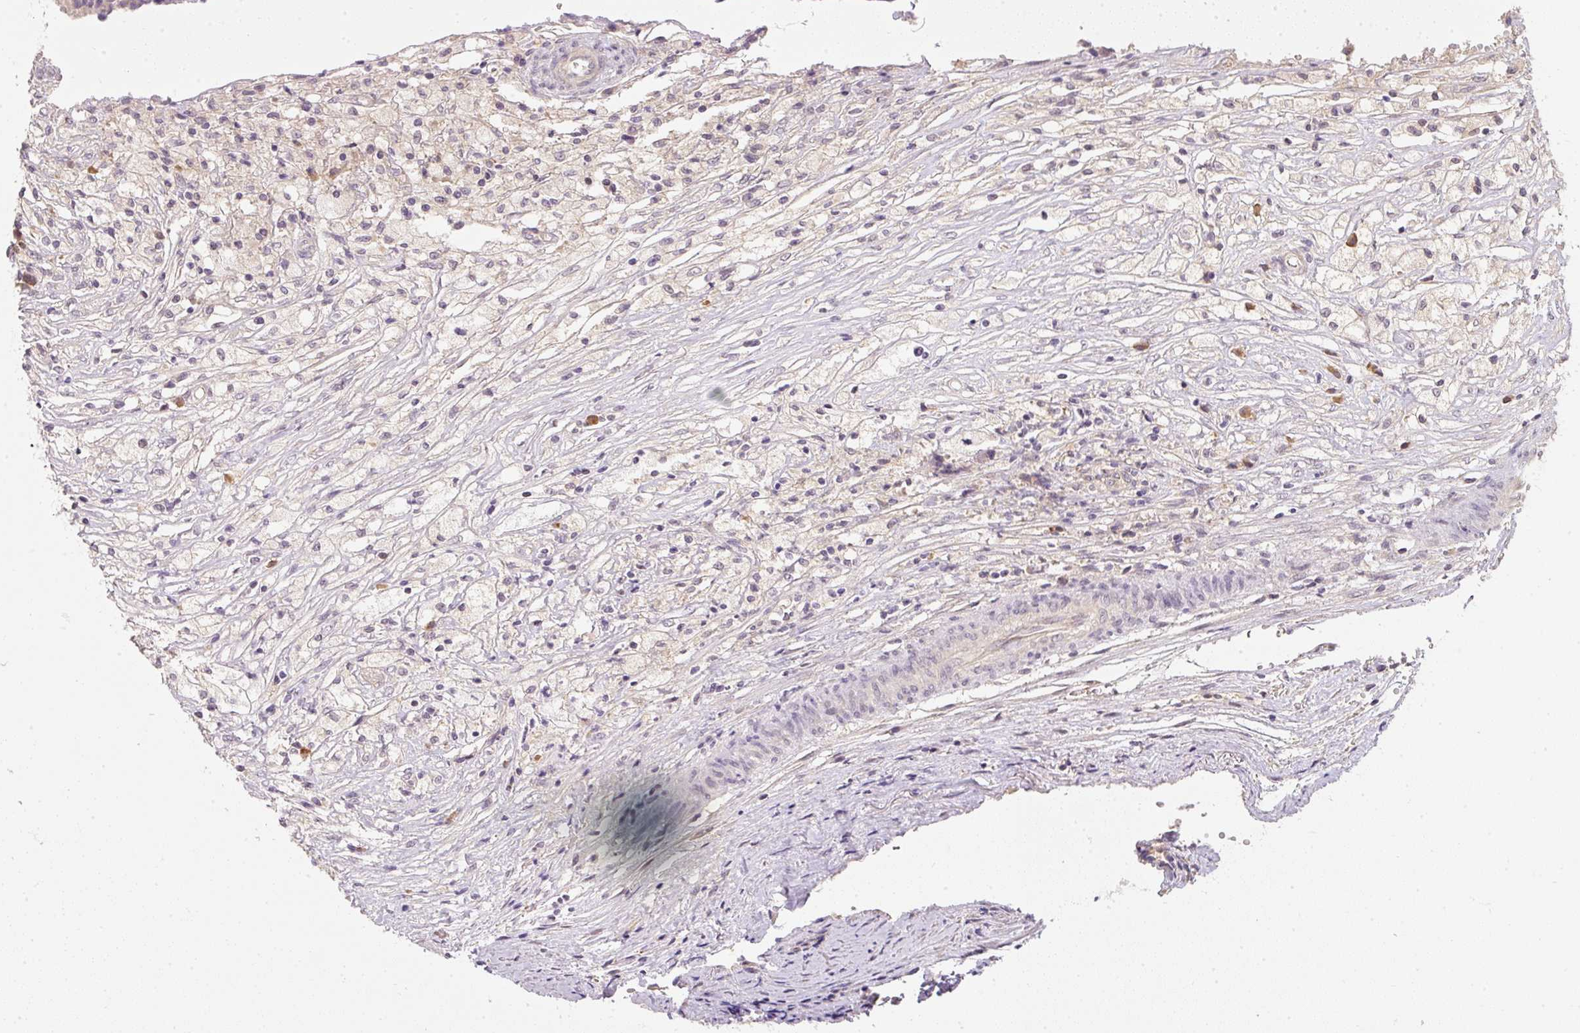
{"staining": {"intensity": "weak", "quantity": "<25%", "location": "cytoplasmic/membranous"}, "tissue": "ovarian cancer", "cell_type": "Tumor cells", "image_type": "cancer", "snomed": [{"axis": "morphology", "description": "Carcinoma, endometroid"}, {"axis": "topography", "description": "Ovary"}], "caption": "Tumor cells show no significant staining in endometroid carcinoma (ovarian).", "gene": "CTTNBP2", "patient": {"sex": "female", "age": 42}}